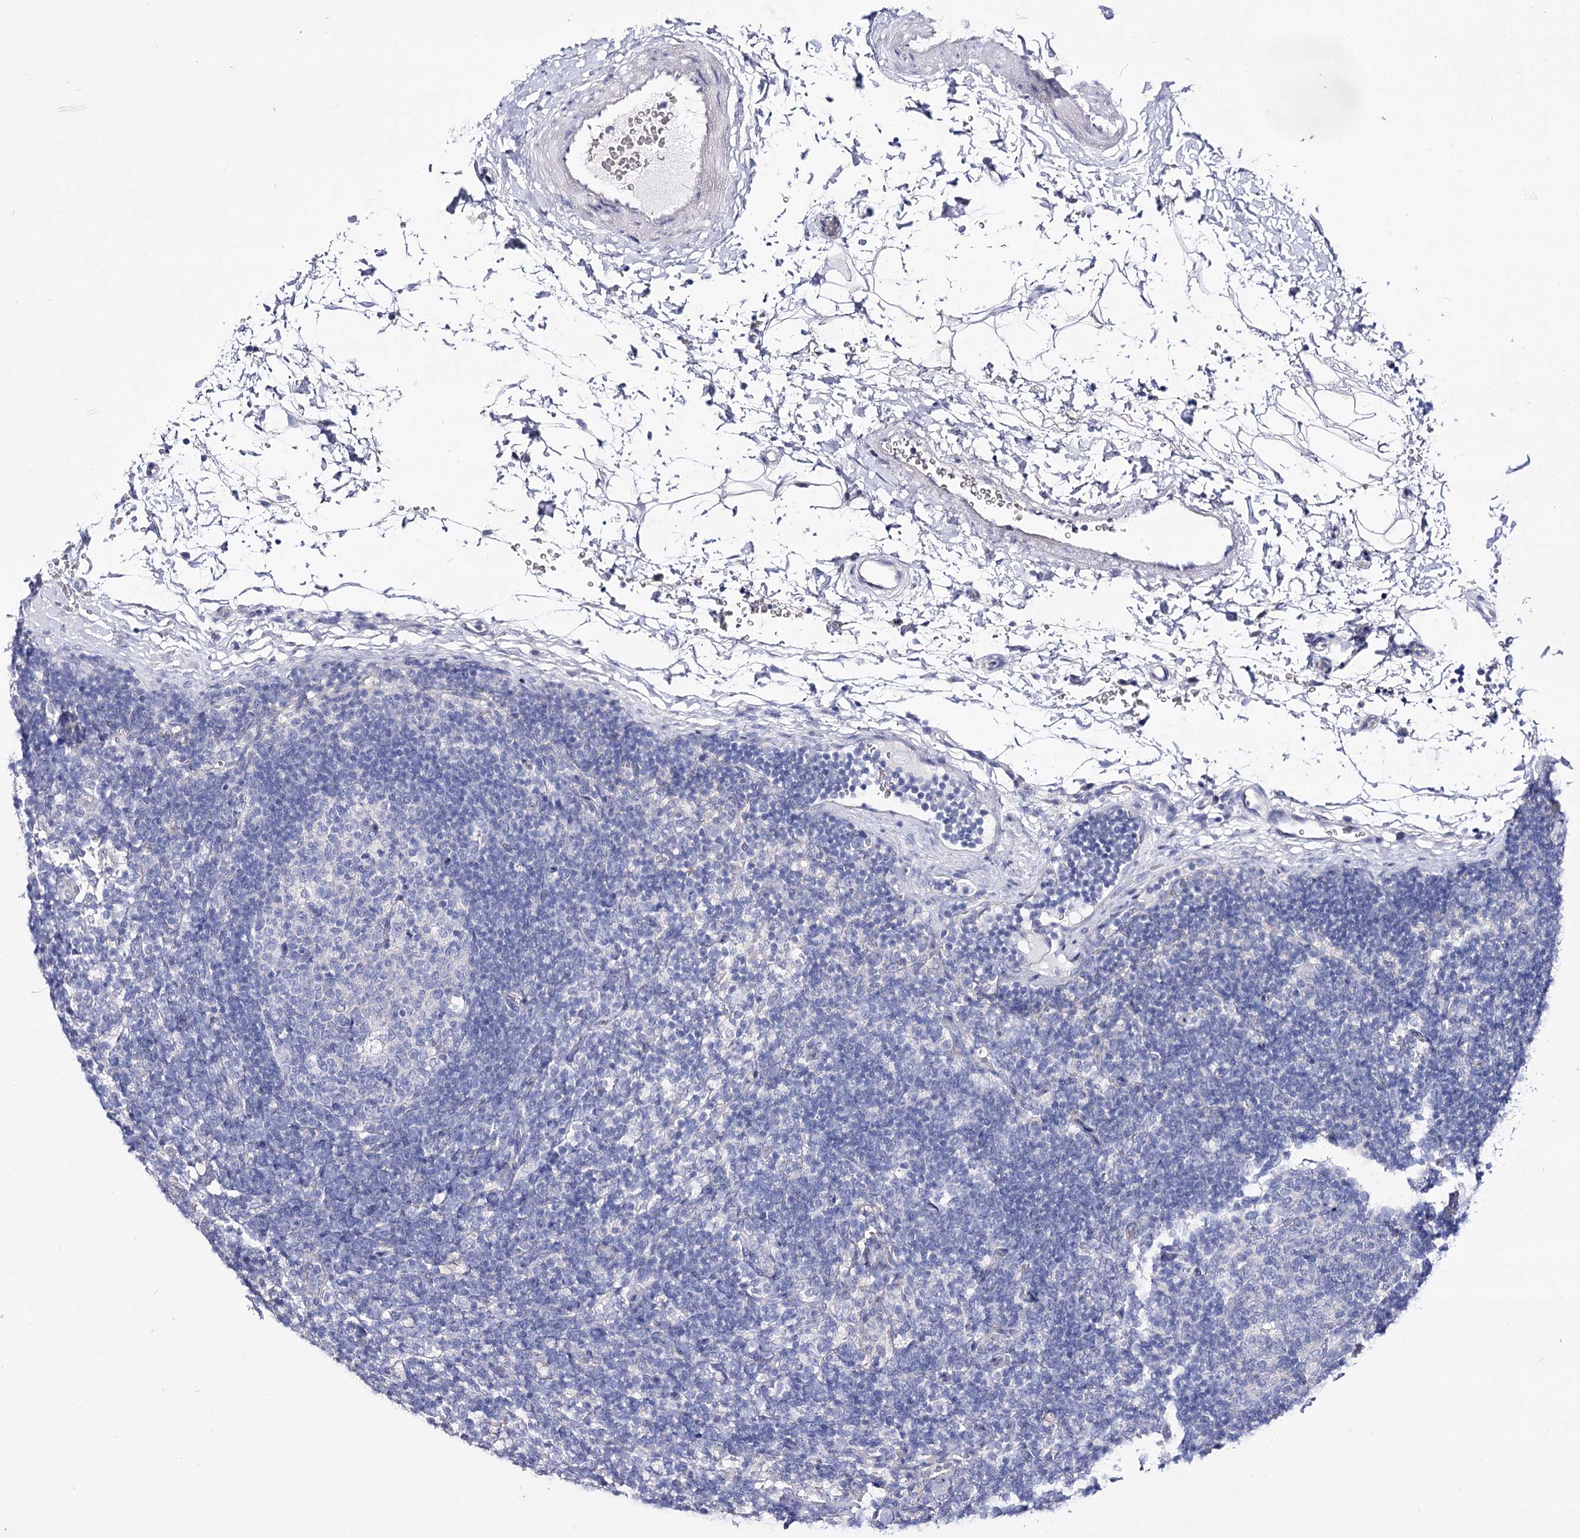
{"staining": {"intensity": "negative", "quantity": "none", "location": "none"}, "tissue": "lymph node", "cell_type": "Germinal center cells", "image_type": "normal", "snomed": [{"axis": "morphology", "description": "Normal tissue, NOS"}, {"axis": "topography", "description": "Lymph node"}], "caption": "IHC histopathology image of unremarkable human lymph node stained for a protein (brown), which shows no positivity in germinal center cells. (DAB immunohistochemistry visualized using brightfield microscopy, high magnification).", "gene": "NRAP", "patient": {"sex": "female", "age": 22}}